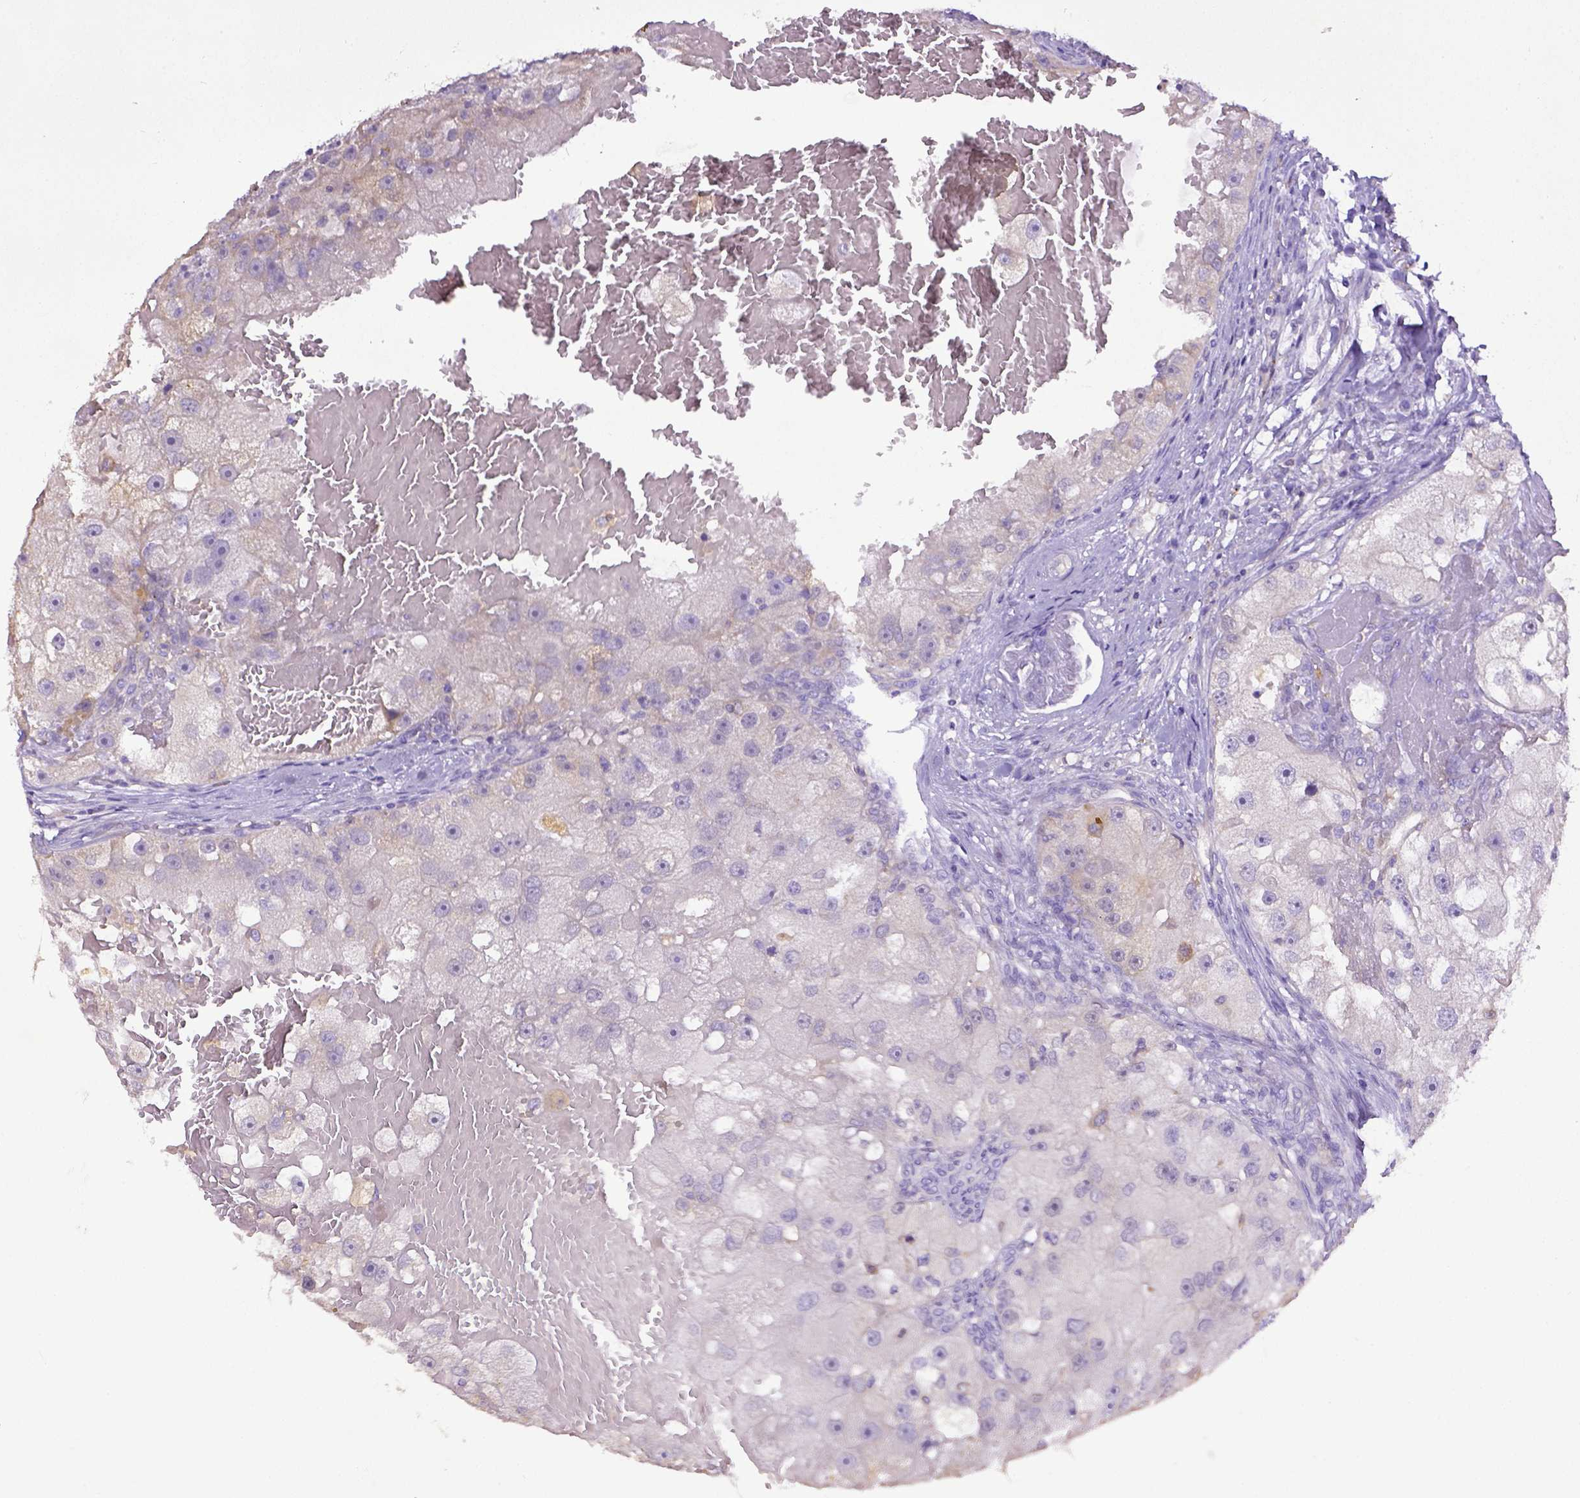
{"staining": {"intensity": "negative", "quantity": "none", "location": "none"}, "tissue": "renal cancer", "cell_type": "Tumor cells", "image_type": "cancer", "snomed": [{"axis": "morphology", "description": "Adenocarcinoma, NOS"}, {"axis": "topography", "description": "Kidney"}], "caption": "Renal cancer was stained to show a protein in brown. There is no significant staining in tumor cells.", "gene": "CD40", "patient": {"sex": "male", "age": 63}}